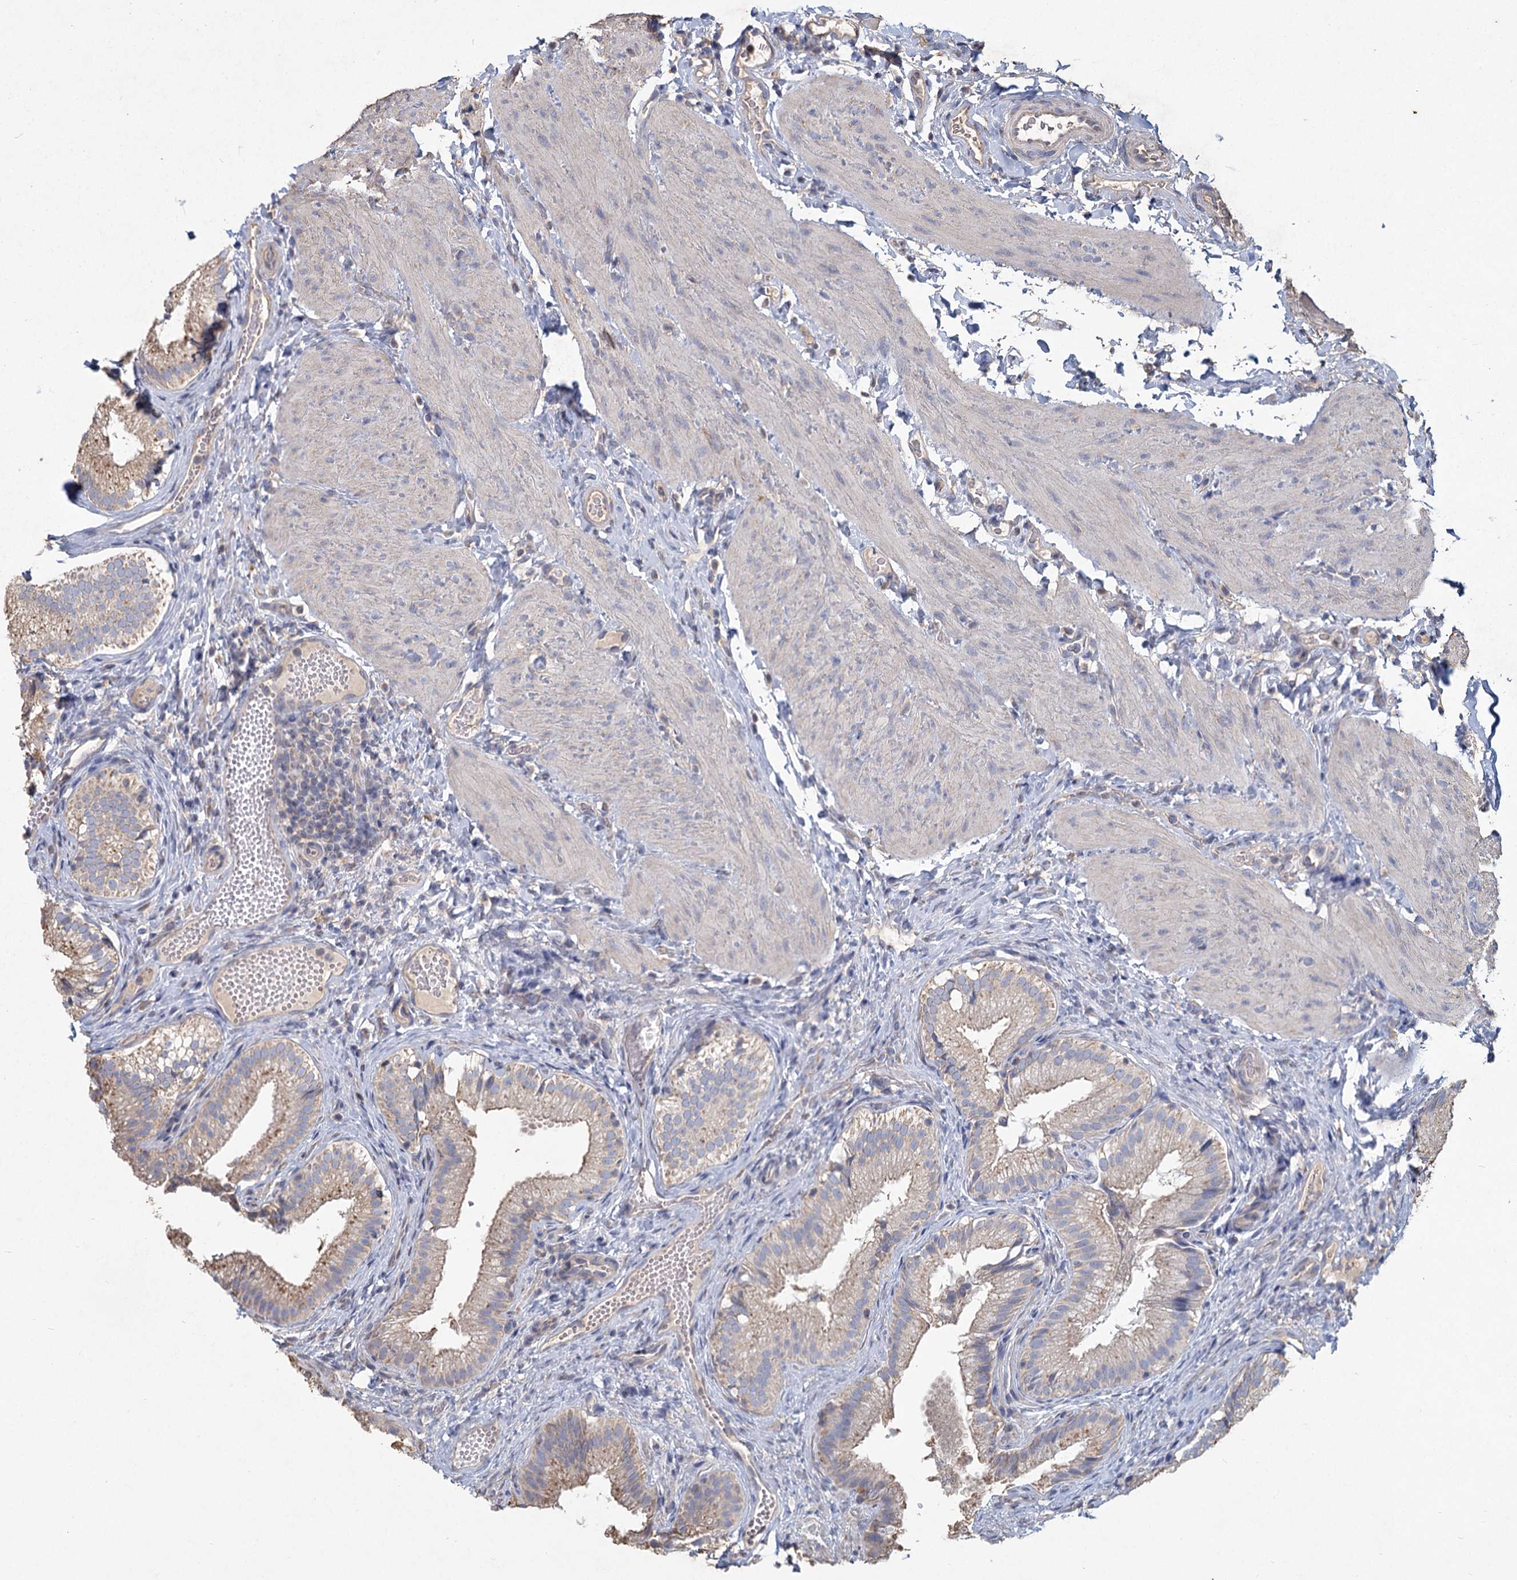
{"staining": {"intensity": "moderate", "quantity": "25%-75%", "location": "cytoplasmic/membranous"}, "tissue": "gallbladder", "cell_type": "Glandular cells", "image_type": "normal", "snomed": [{"axis": "morphology", "description": "Normal tissue, NOS"}, {"axis": "topography", "description": "Gallbladder"}], "caption": "Gallbladder stained with a brown dye exhibits moderate cytoplasmic/membranous positive staining in about 25%-75% of glandular cells.", "gene": "HES2", "patient": {"sex": "female", "age": 30}}